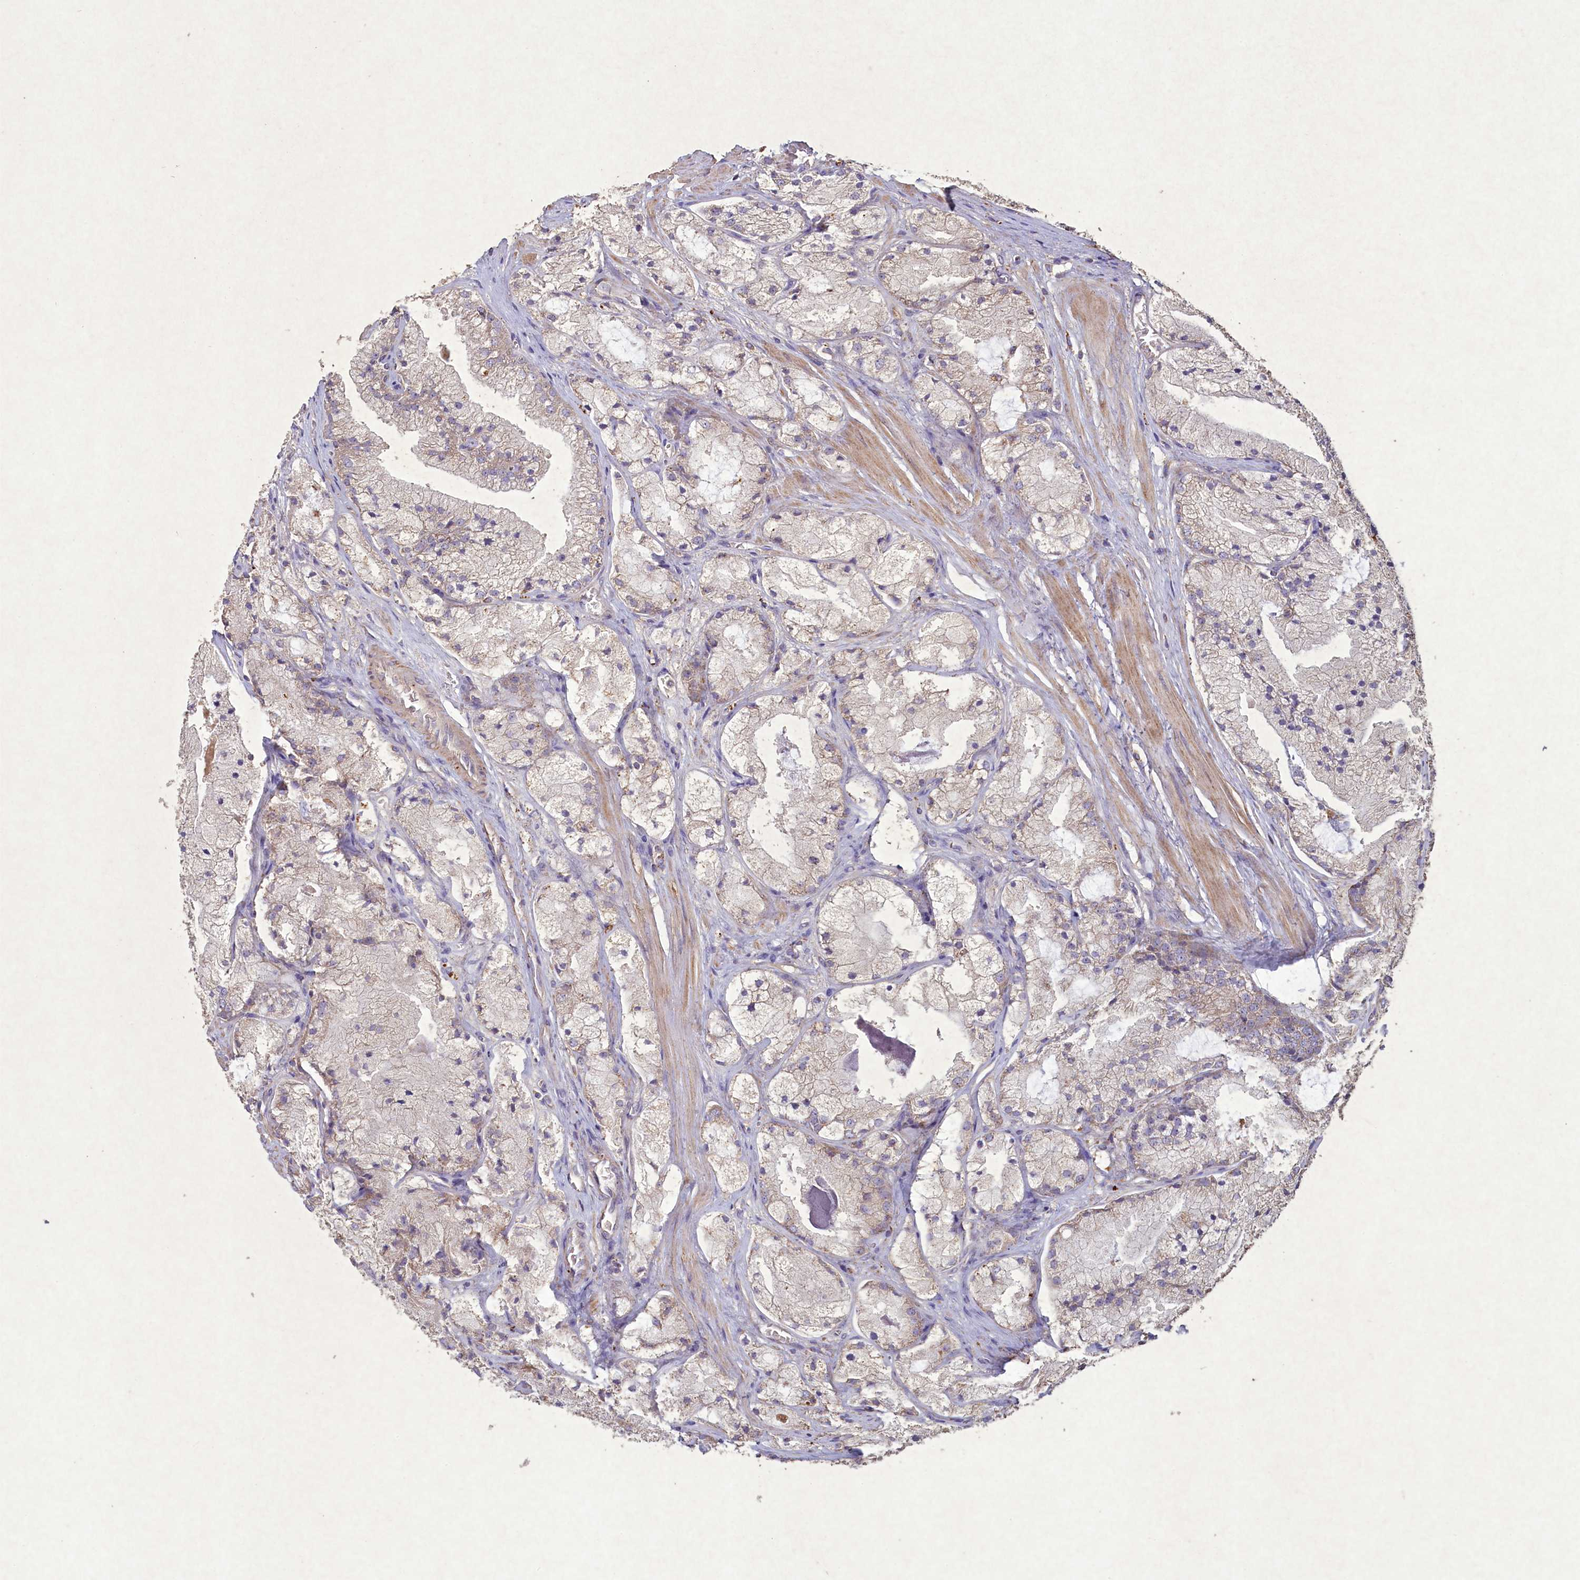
{"staining": {"intensity": "negative", "quantity": "none", "location": "none"}, "tissue": "prostate cancer", "cell_type": "Tumor cells", "image_type": "cancer", "snomed": [{"axis": "morphology", "description": "Adenocarcinoma, High grade"}, {"axis": "topography", "description": "Prostate"}], "caption": "An immunohistochemistry histopathology image of prostate high-grade adenocarcinoma is shown. There is no staining in tumor cells of prostate high-grade adenocarcinoma.", "gene": "CIAO2B", "patient": {"sex": "male", "age": 50}}